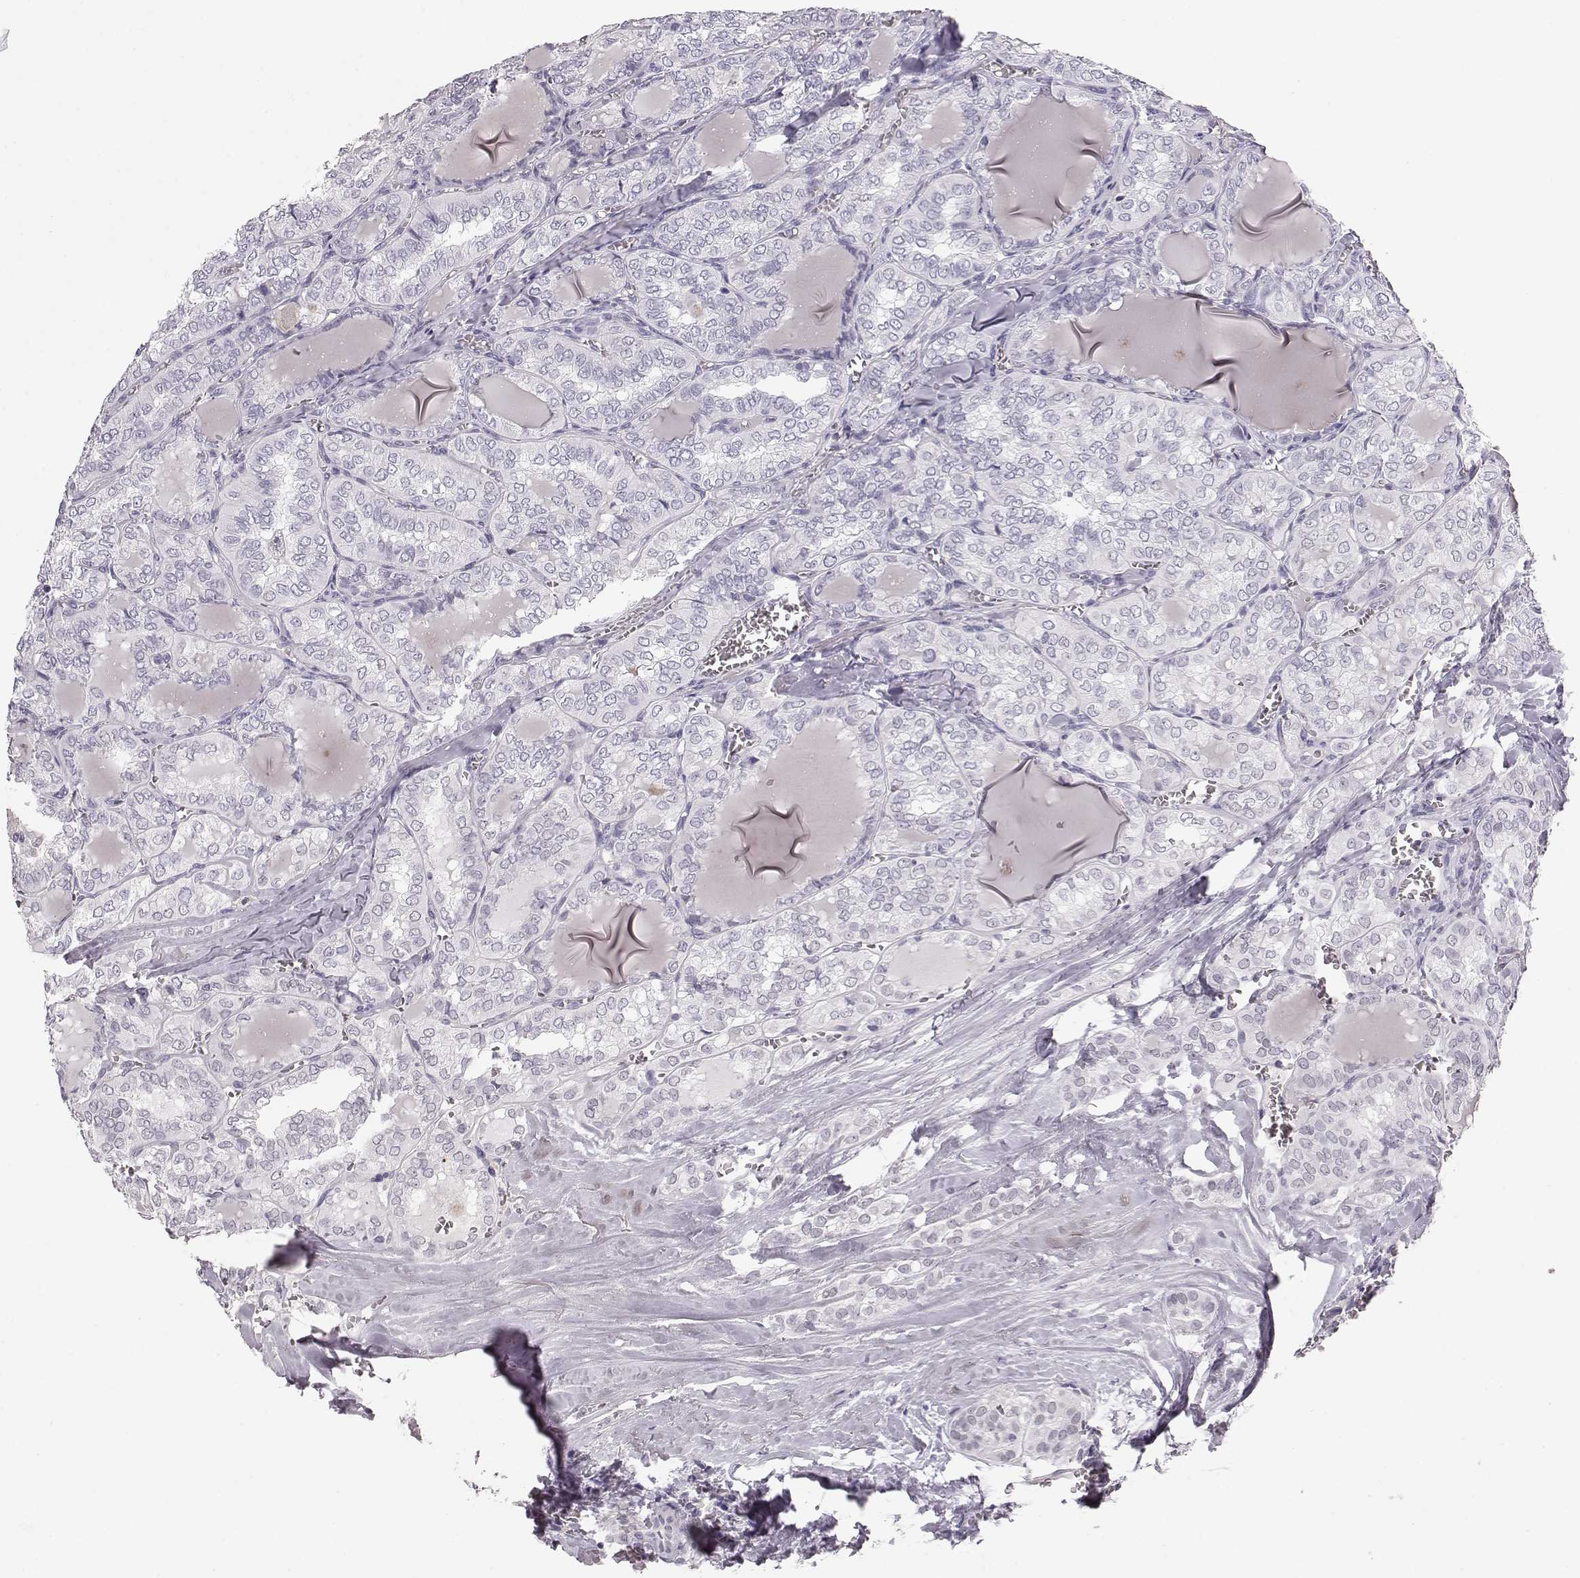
{"staining": {"intensity": "negative", "quantity": "none", "location": "none"}, "tissue": "thyroid cancer", "cell_type": "Tumor cells", "image_type": "cancer", "snomed": [{"axis": "morphology", "description": "Papillary adenocarcinoma, NOS"}, {"axis": "topography", "description": "Thyroid gland"}], "caption": "The histopathology image demonstrates no staining of tumor cells in papillary adenocarcinoma (thyroid).", "gene": "POU1F1", "patient": {"sex": "female", "age": 41}}